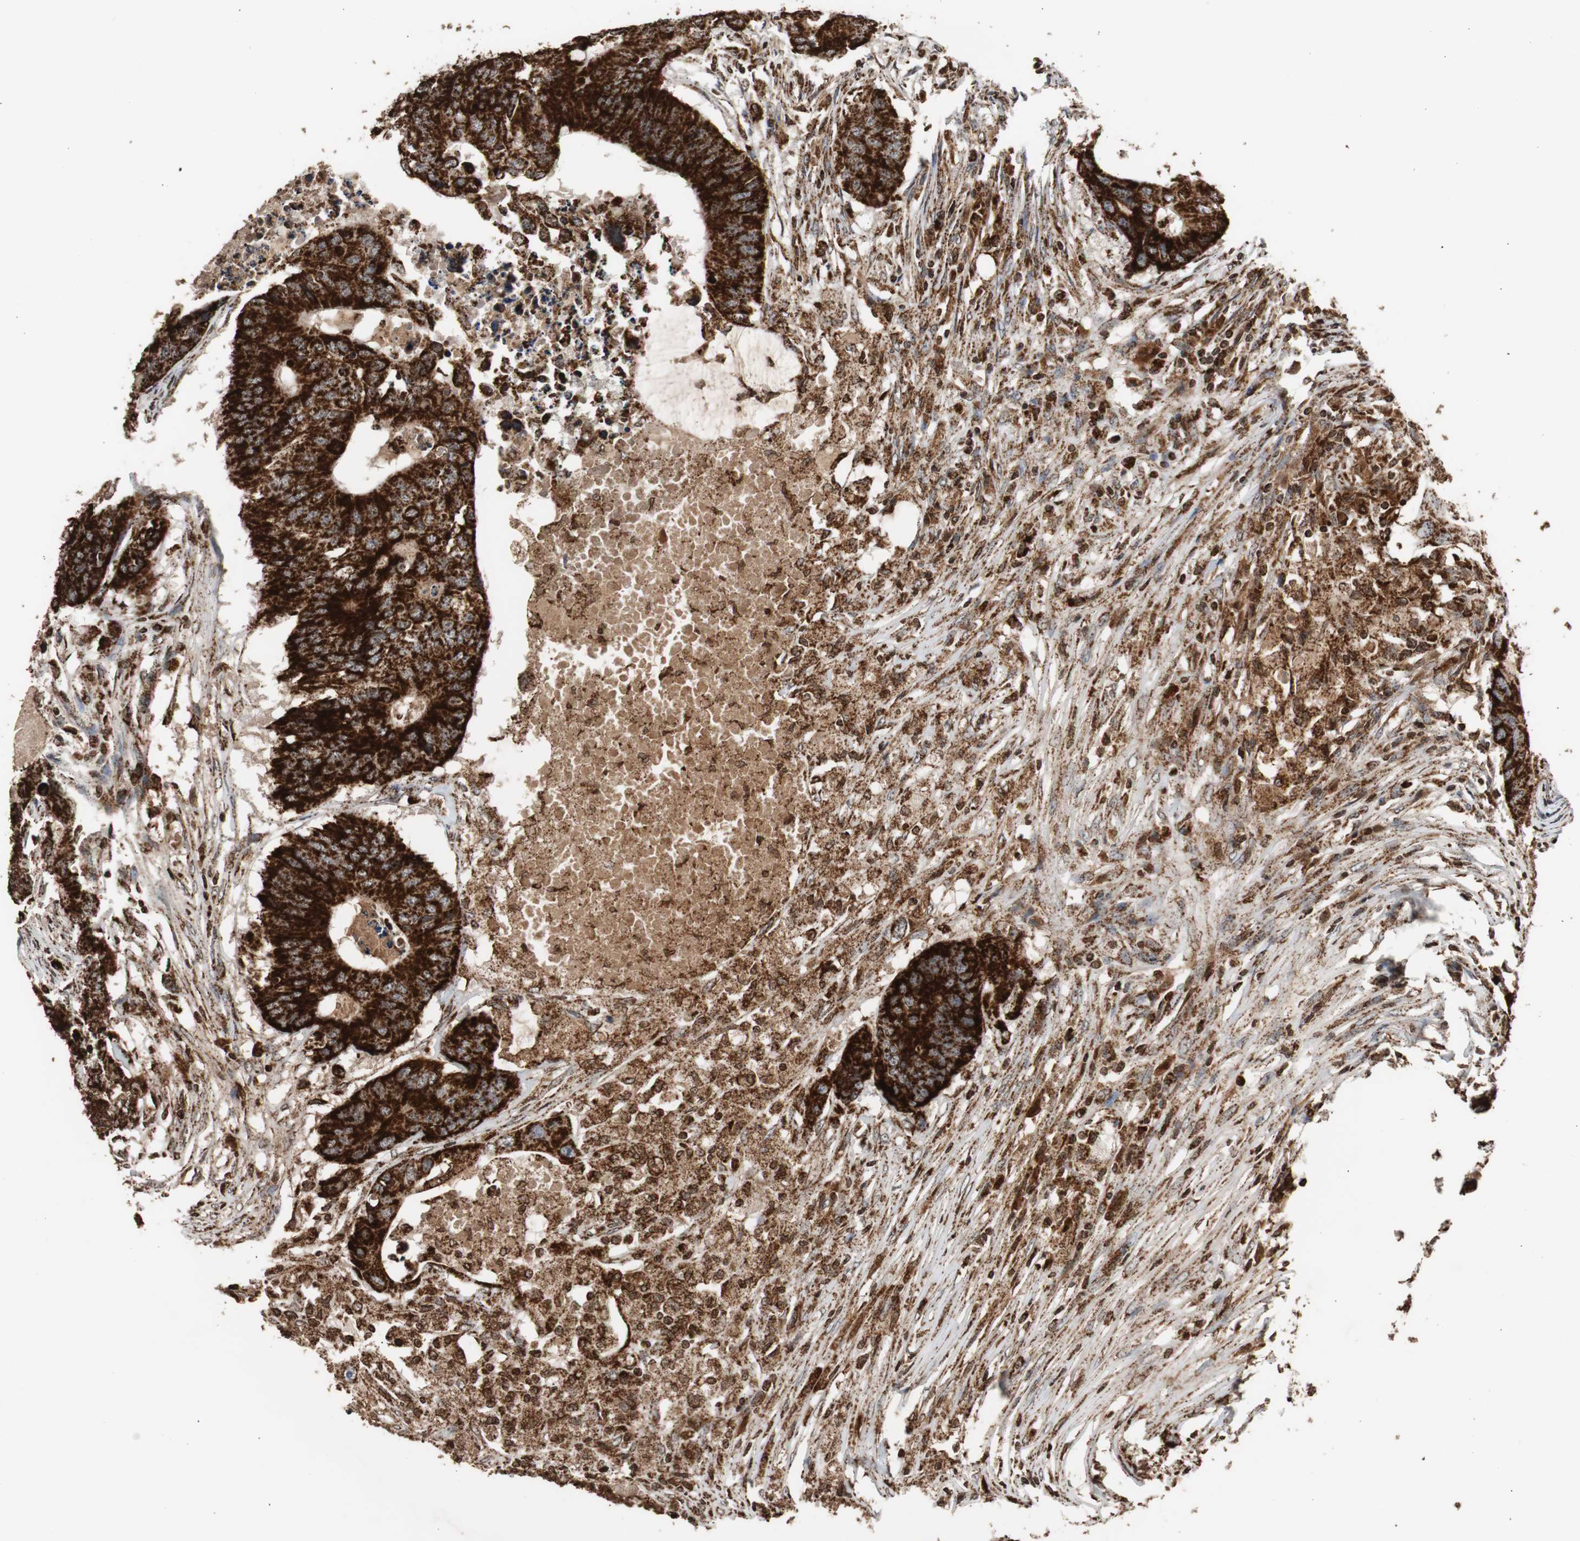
{"staining": {"intensity": "strong", "quantity": ">75%", "location": "cytoplasmic/membranous"}, "tissue": "colorectal cancer", "cell_type": "Tumor cells", "image_type": "cancer", "snomed": [{"axis": "morphology", "description": "Adenocarcinoma, NOS"}, {"axis": "topography", "description": "Colon"}], "caption": "Tumor cells show high levels of strong cytoplasmic/membranous positivity in approximately >75% of cells in human adenocarcinoma (colorectal).", "gene": "HSPA9", "patient": {"sex": "male", "age": 71}}